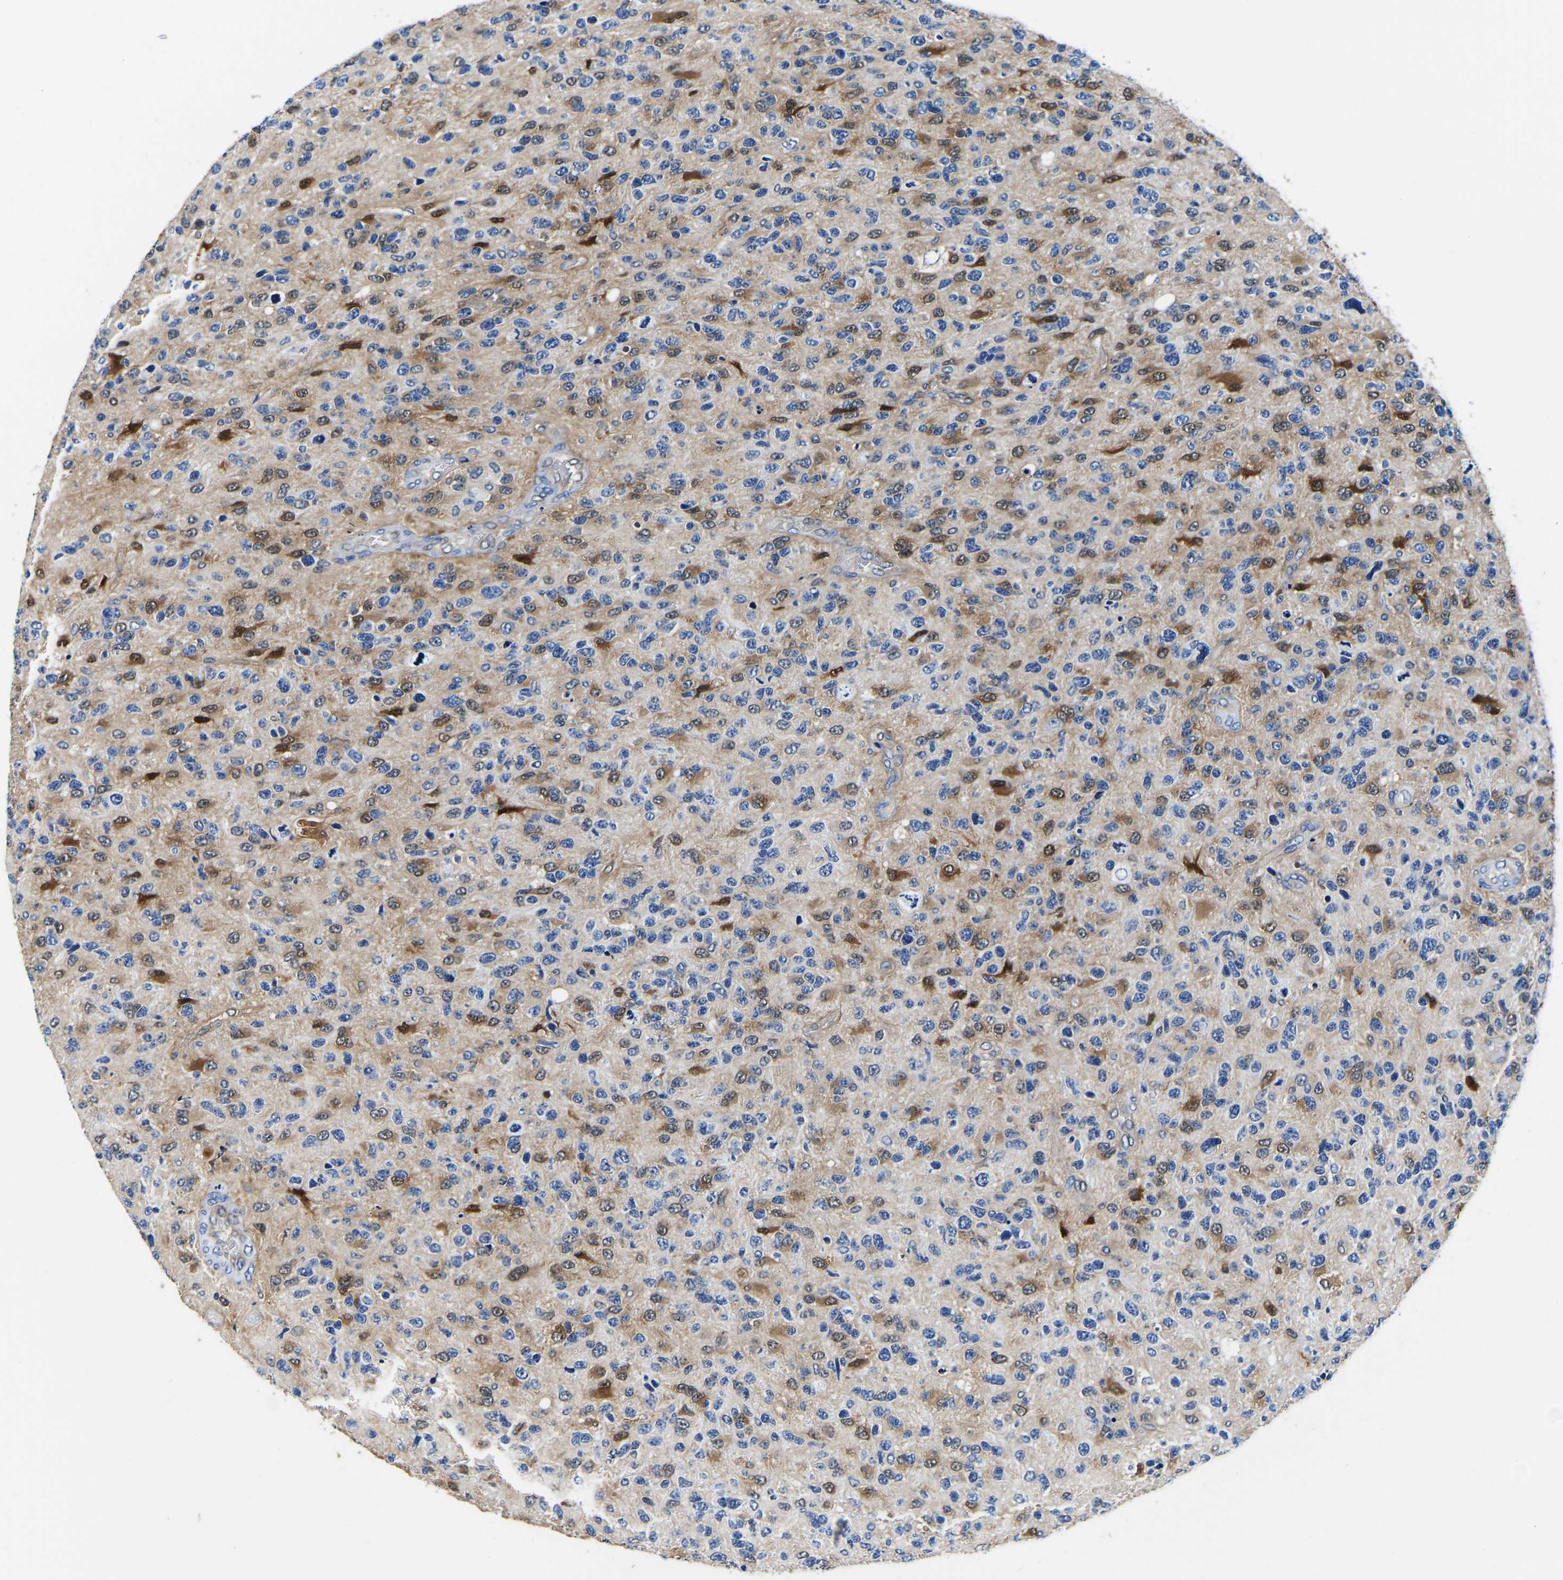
{"staining": {"intensity": "moderate", "quantity": "<25%", "location": "cytoplasmic/membranous,nuclear"}, "tissue": "glioma", "cell_type": "Tumor cells", "image_type": "cancer", "snomed": [{"axis": "morphology", "description": "Glioma, malignant, High grade"}, {"axis": "topography", "description": "Brain"}], "caption": "A low amount of moderate cytoplasmic/membranous and nuclear expression is present in about <25% of tumor cells in malignant glioma (high-grade) tissue. The protein of interest is stained brown, and the nuclei are stained in blue (DAB (3,3'-diaminobenzidine) IHC with brightfield microscopy, high magnification).", "gene": "S100A13", "patient": {"sex": "female", "age": 58}}